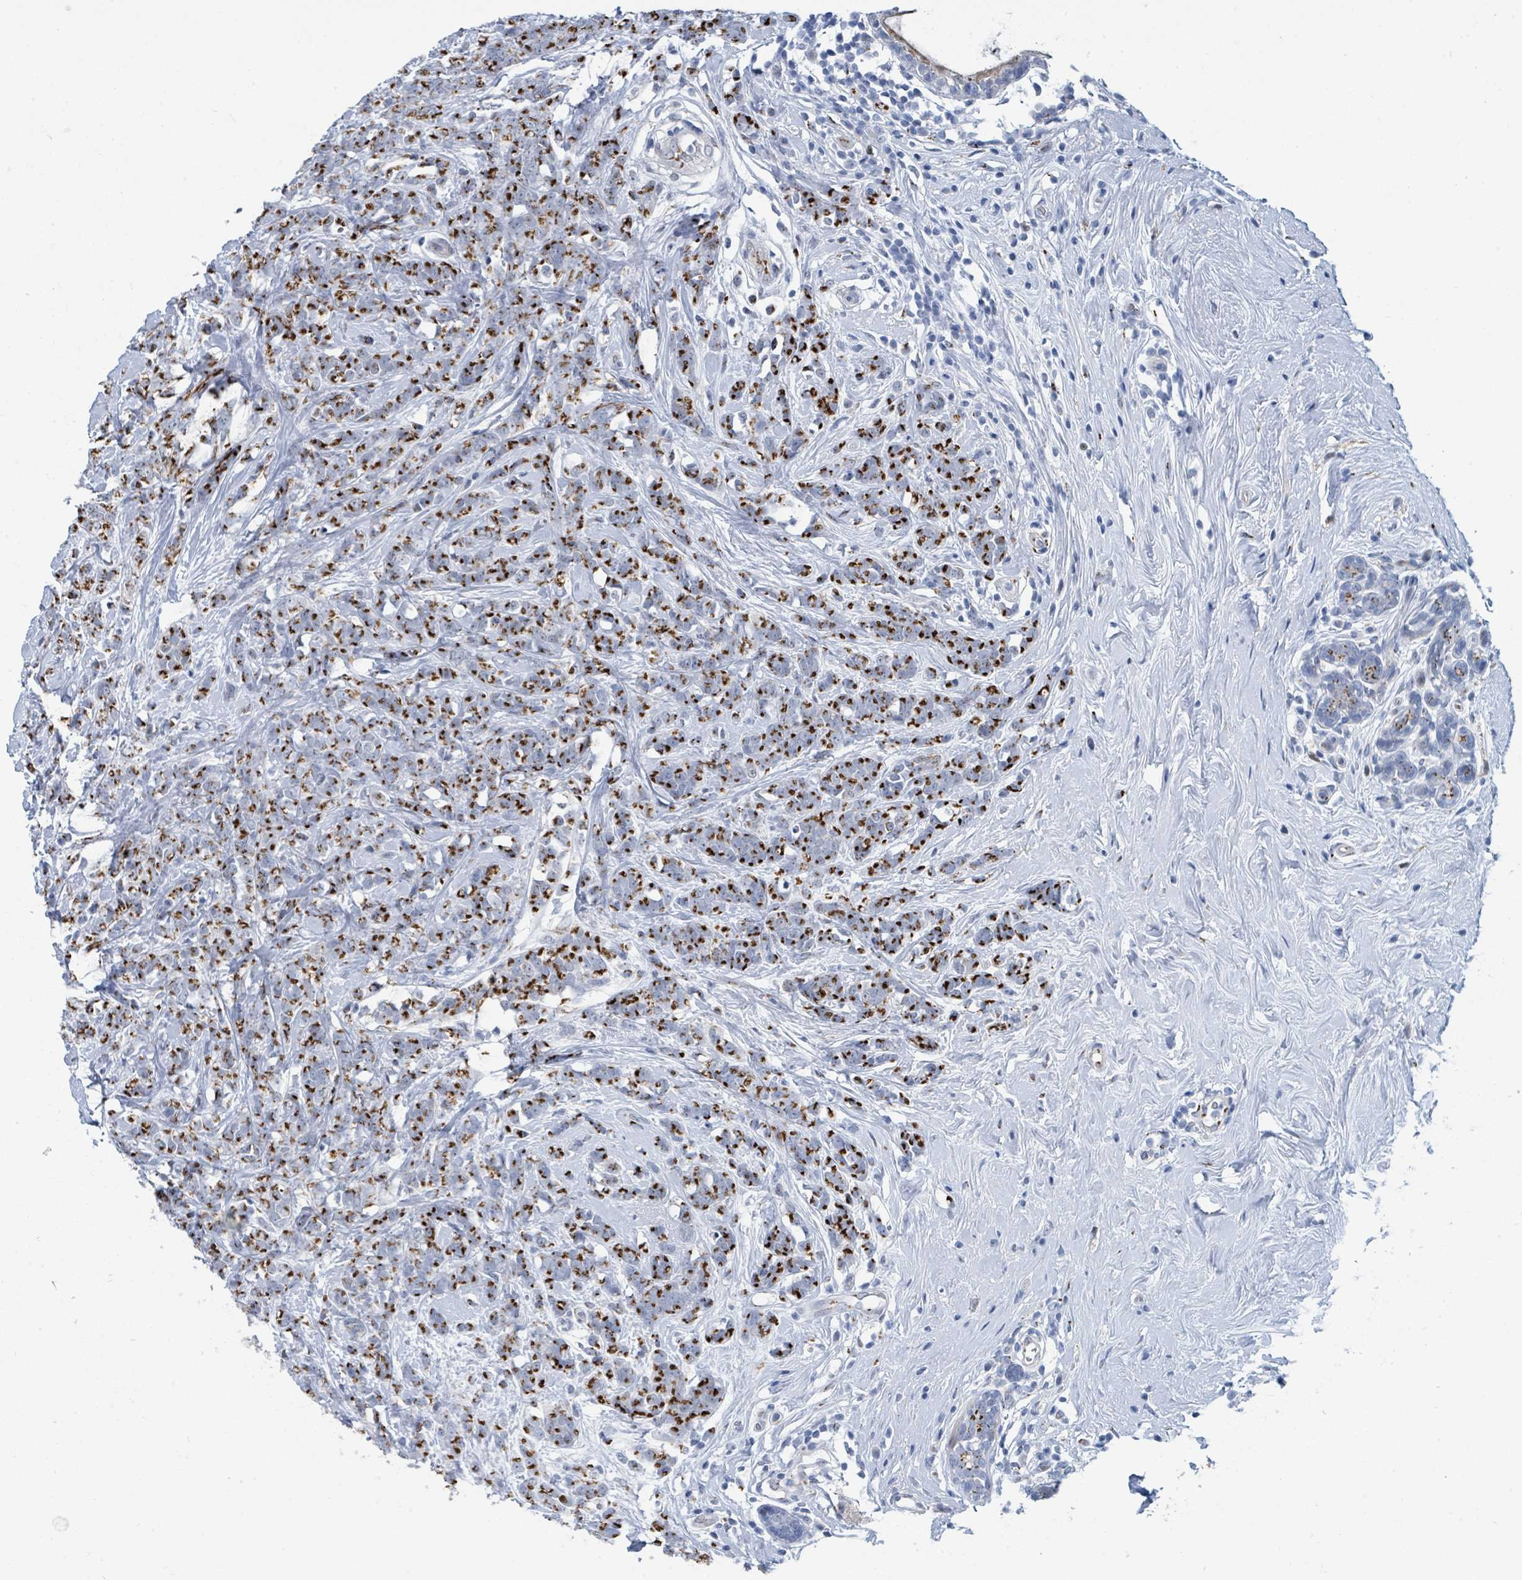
{"staining": {"intensity": "strong", "quantity": "25%-75%", "location": "cytoplasmic/membranous"}, "tissue": "breast cancer", "cell_type": "Tumor cells", "image_type": "cancer", "snomed": [{"axis": "morphology", "description": "Lobular carcinoma"}, {"axis": "topography", "description": "Breast"}], "caption": "A micrograph of human breast cancer stained for a protein demonstrates strong cytoplasmic/membranous brown staining in tumor cells. (DAB = brown stain, brightfield microscopy at high magnification).", "gene": "DCAF5", "patient": {"sex": "female", "age": 58}}